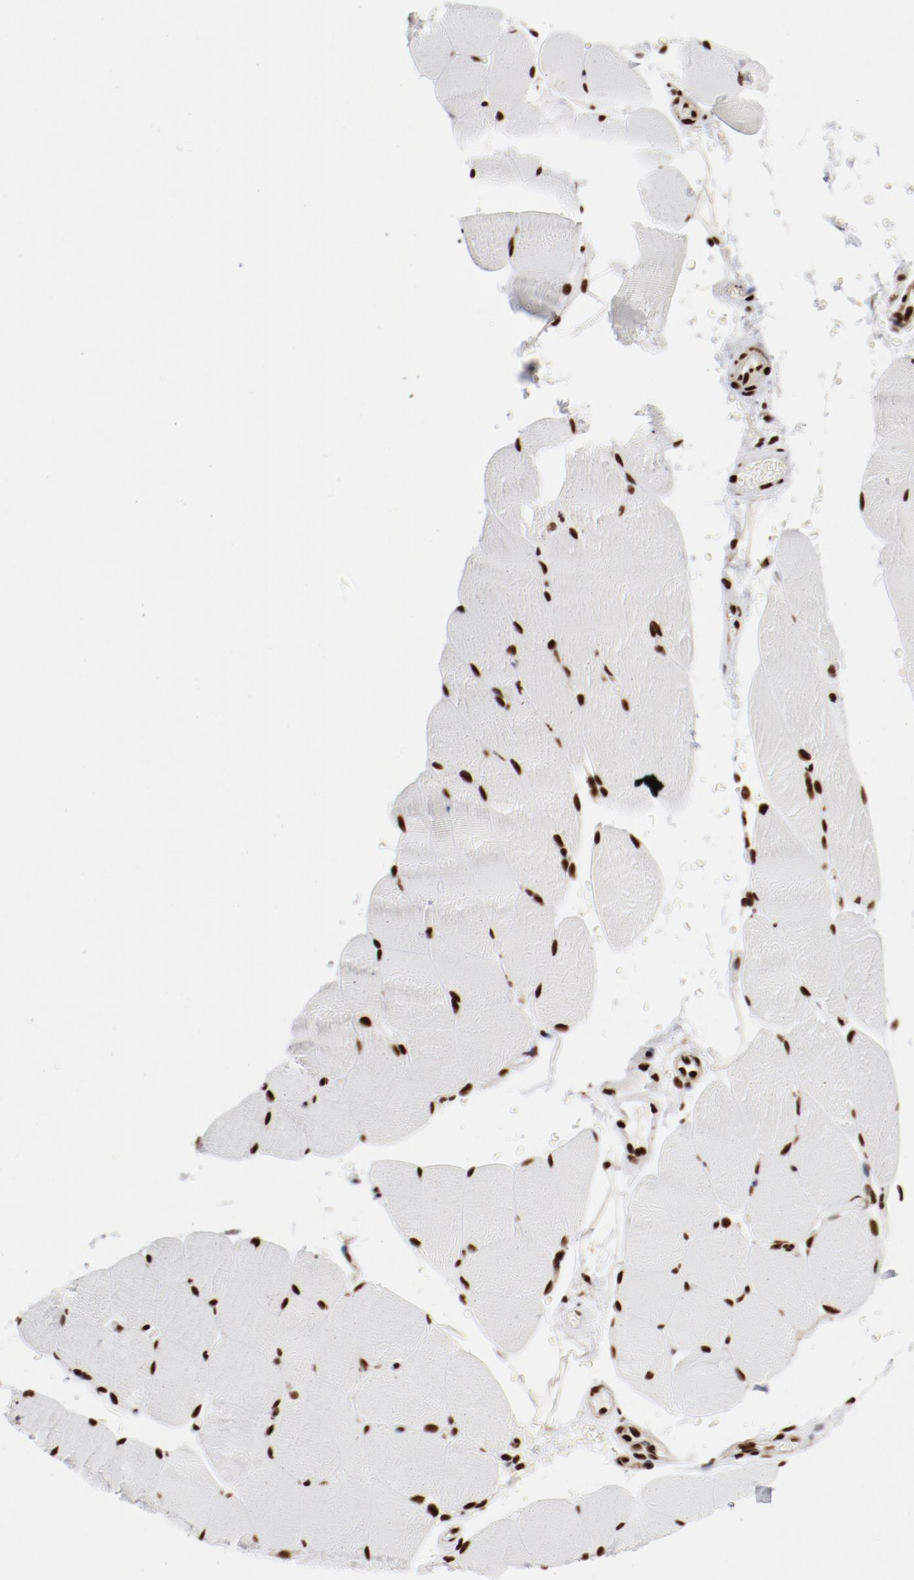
{"staining": {"intensity": "strong", "quantity": ">75%", "location": "nuclear"}, "tissue": "skeletal muscle", "cell_type": "Myocytes", "image_type": "normal", "snomed": [{"axis": "morphology", "description": "Normal tissue, NOS"}, {"axis": "topography", "description": "Skeletal muscle"}], "caption": "A brown stain labels strong nuclear expression of a protein in myocytes of benign human skeletal muscle. Nuclei are stained in blue.", "gene": "NFYB", "patient": {"sex": "female", "age": 37}}